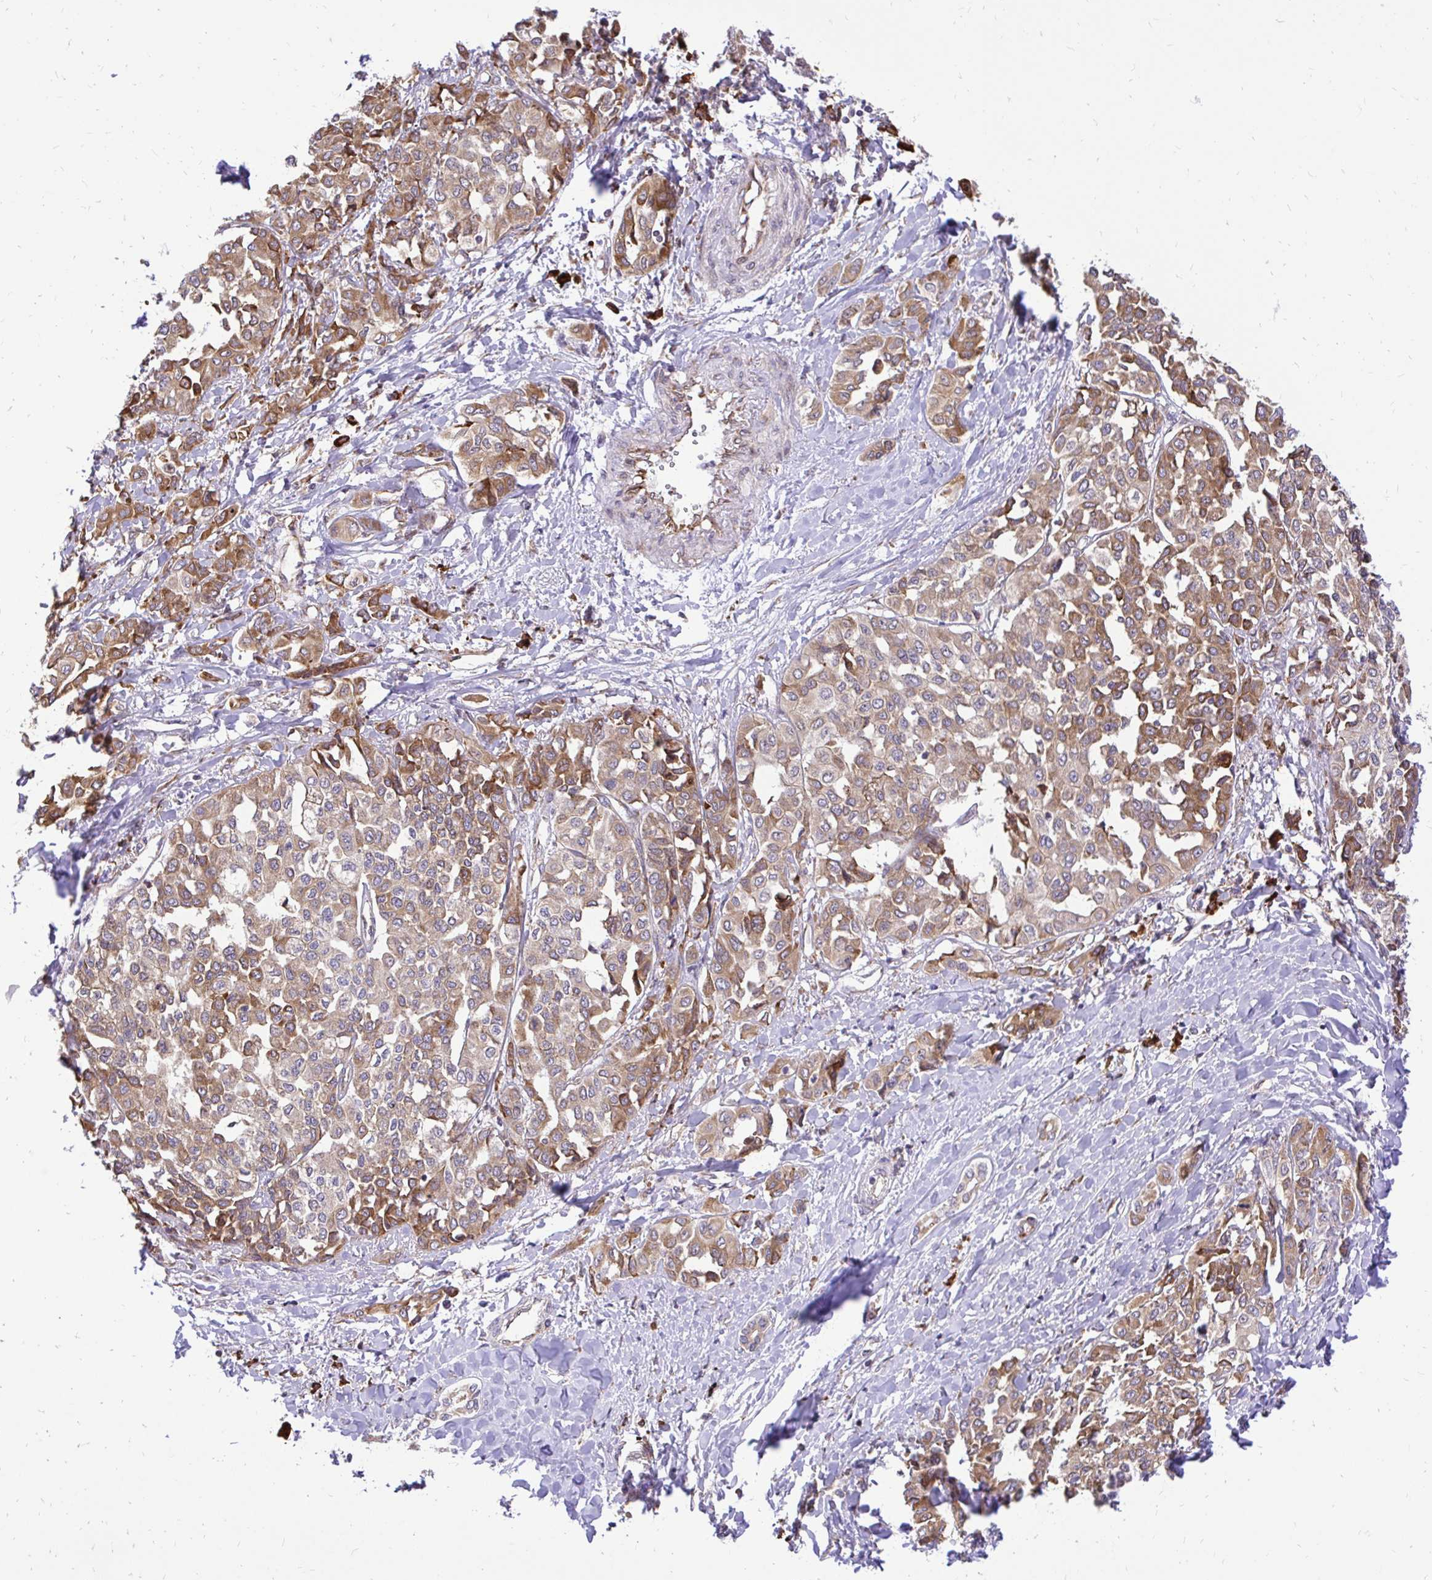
{"staining": {"intensity": "moderate", "quantity": "25%-75%", "location": "cytoplasmic/membranous"}, "tissue": "liver cancer", "cell_type": "Tumor cells", "image_type": "cancer", "snomed": [{"axis": "morphology", "description": "Cholangiocarcinoma"}, {"axis": "topography", "description": "Liver"}], "caption": "Approximately 25%-75% of tumor cells in human liver cancer reveal moderate cytoplasmic/membranous protein positivity as visualized by brown immunohistochemical staining.", "gene": "NAALAD2", "patient": {"sex": "female", "age": 77}}